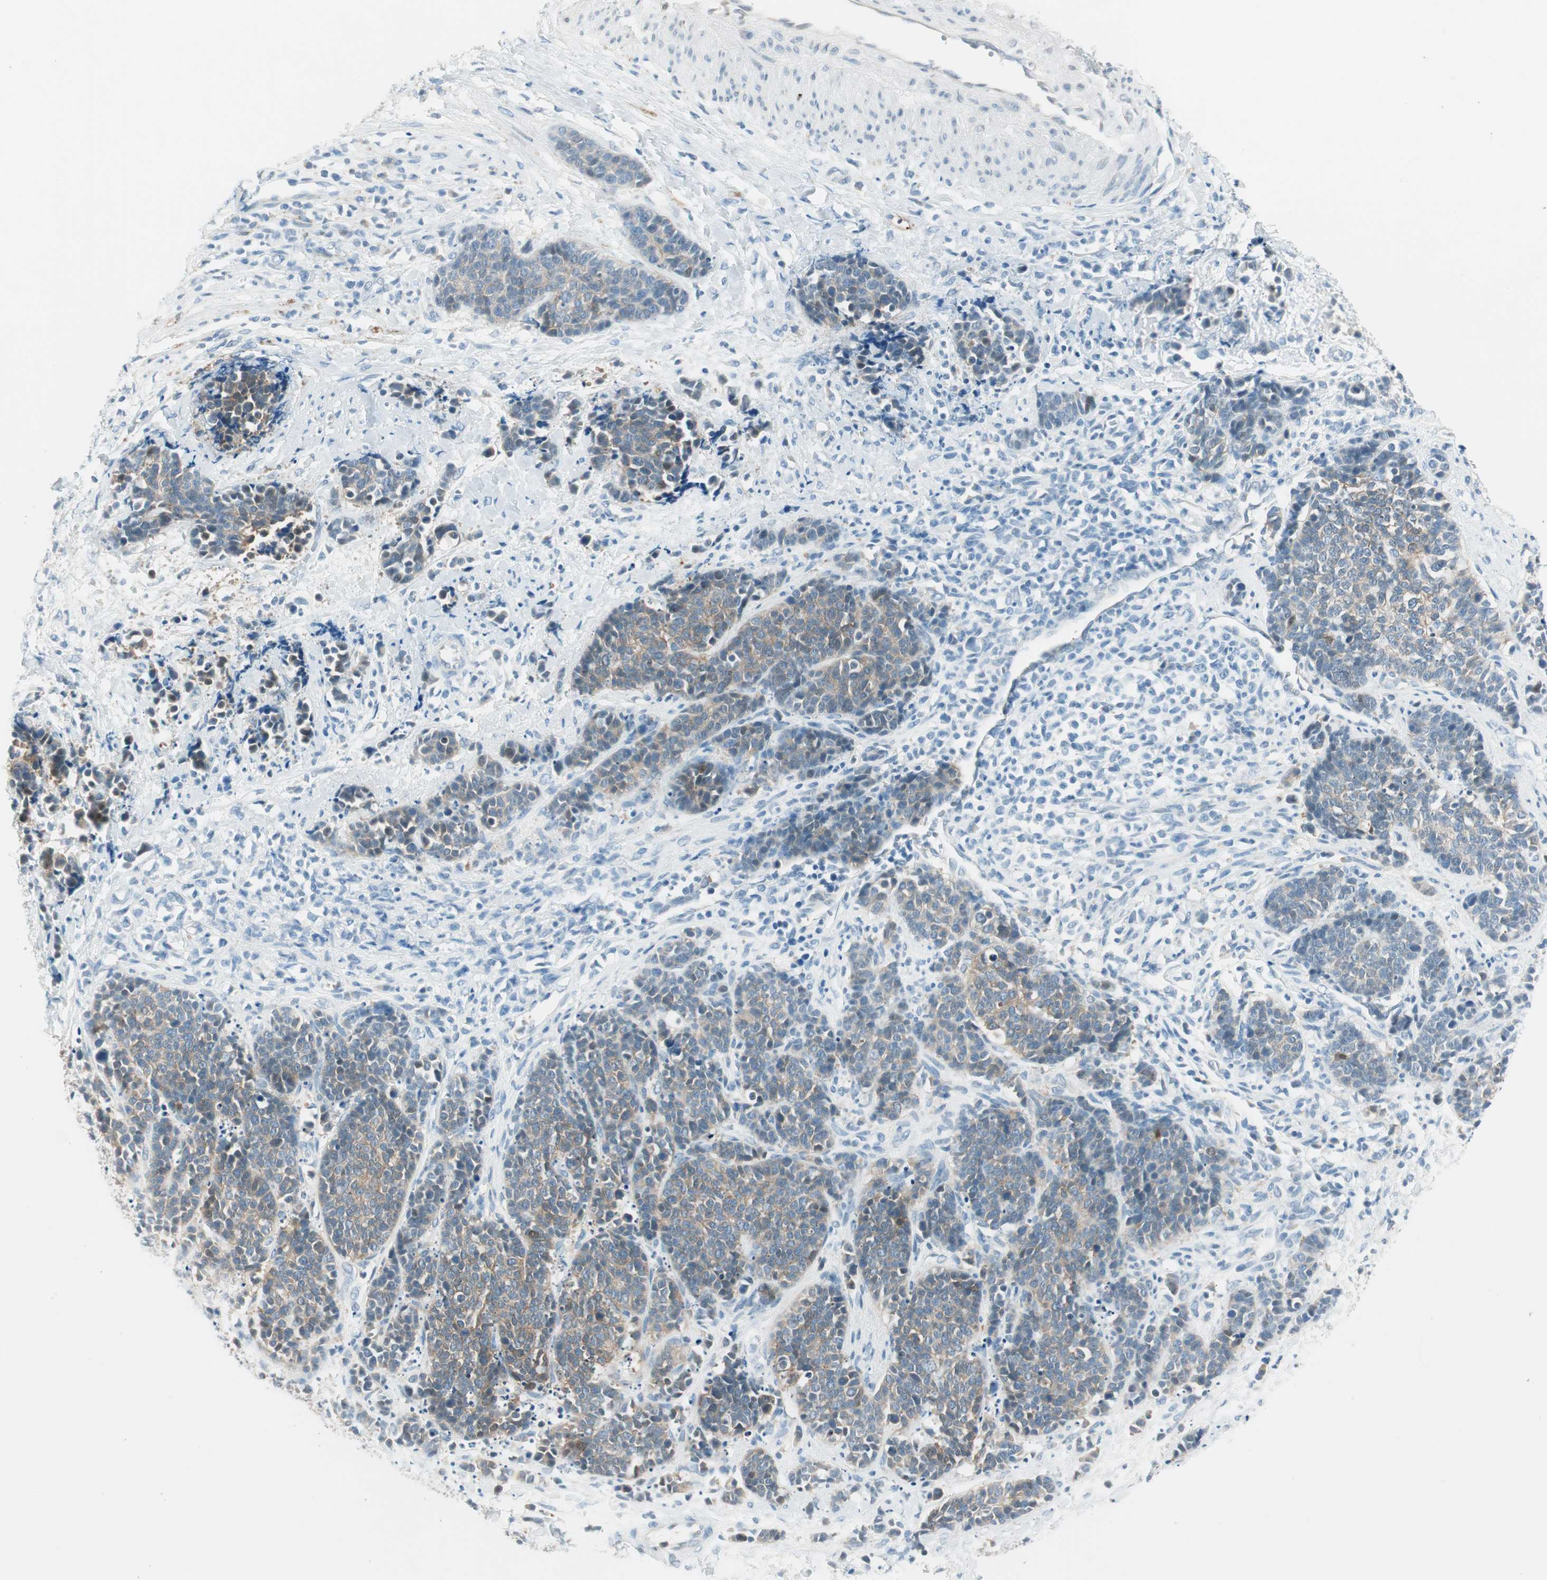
{"staining": {"intensity": "weak", "quantity": ">75%", "location": "cytoplasmic/membranous"}, "tissue": "cervical cancer", "cell_type": "Tumor cells", "image_type": "cancer", "snomed": [{"axis": "morphology", "description": "Squamous cell carcinoma, NOS"}, {"axis": "topography", "description": "Cervix"}], "caption": "Immunohistochemical staining of squamous cell carcinoma (cervical) exhibits low levels of weak cytoplasmic/membranous protein expression in approximately >75% of tumor cells.", "gene": "GNAO1", "patient": {"sex": "female", "age": 35}}